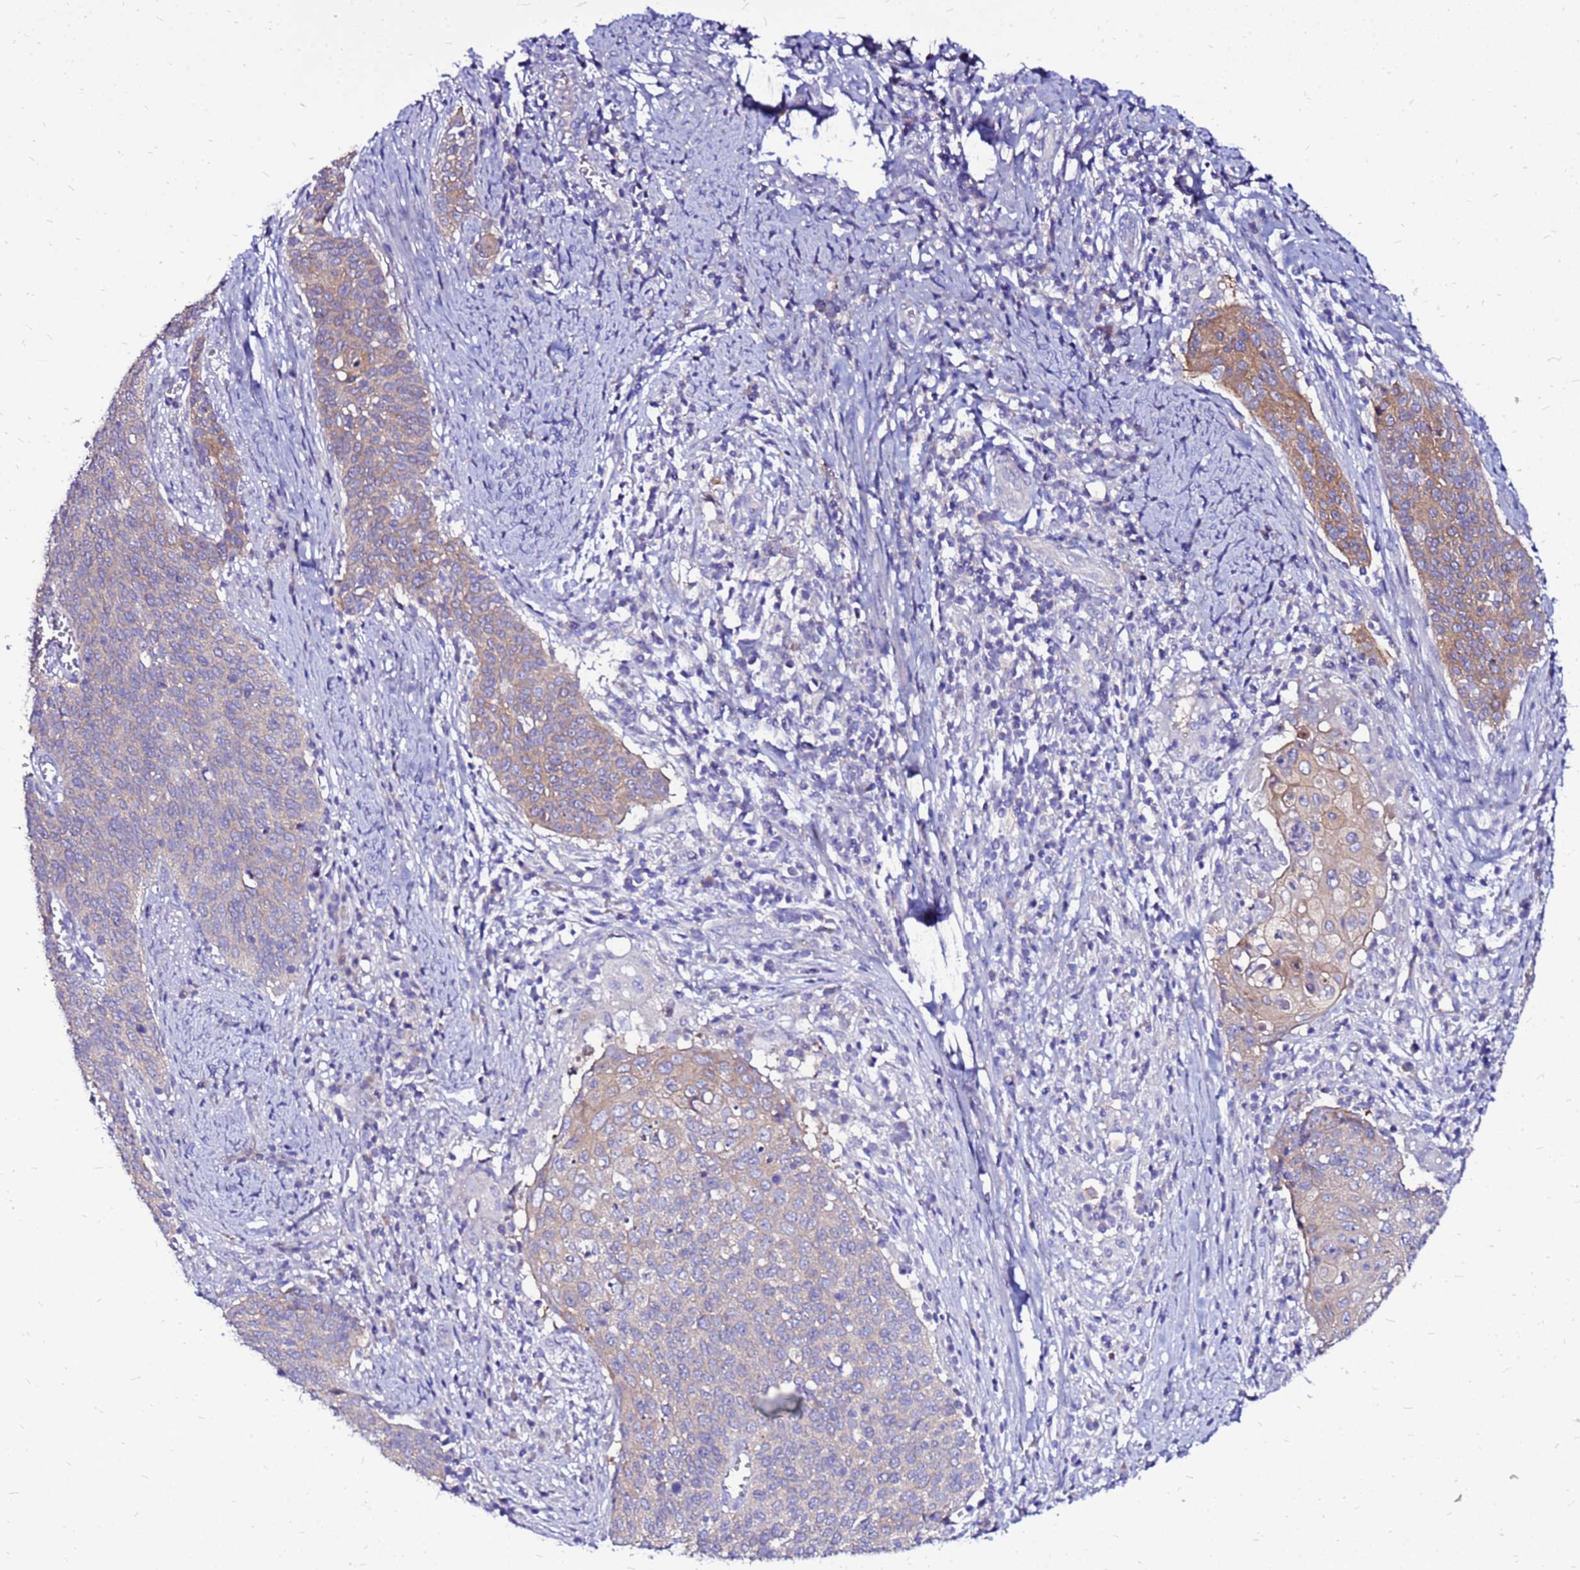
{"staining": {"intensity": "moderate", "quantity": "25%-75%", "location": "cytoplasmic/membranous"}, "tissue": "cervical cancer", "cell_type": "Tumor cells", "image_type": "cancer", "snomed": [{"axis": "morphology", "description": "Squamous cell carcinoma, NOS"}, {"axis": "topography", "description": "Cervix"}], "caption": "Immunohistochemical staining of cervical squamous cell carcinoma demonstrates medium levels of moderate cytoplasmic/membranous protein positivity in about 25%-75% of tumor cells.", "gene": "ARHGEF5", "patient": {"sex": "female", "age": 39}}